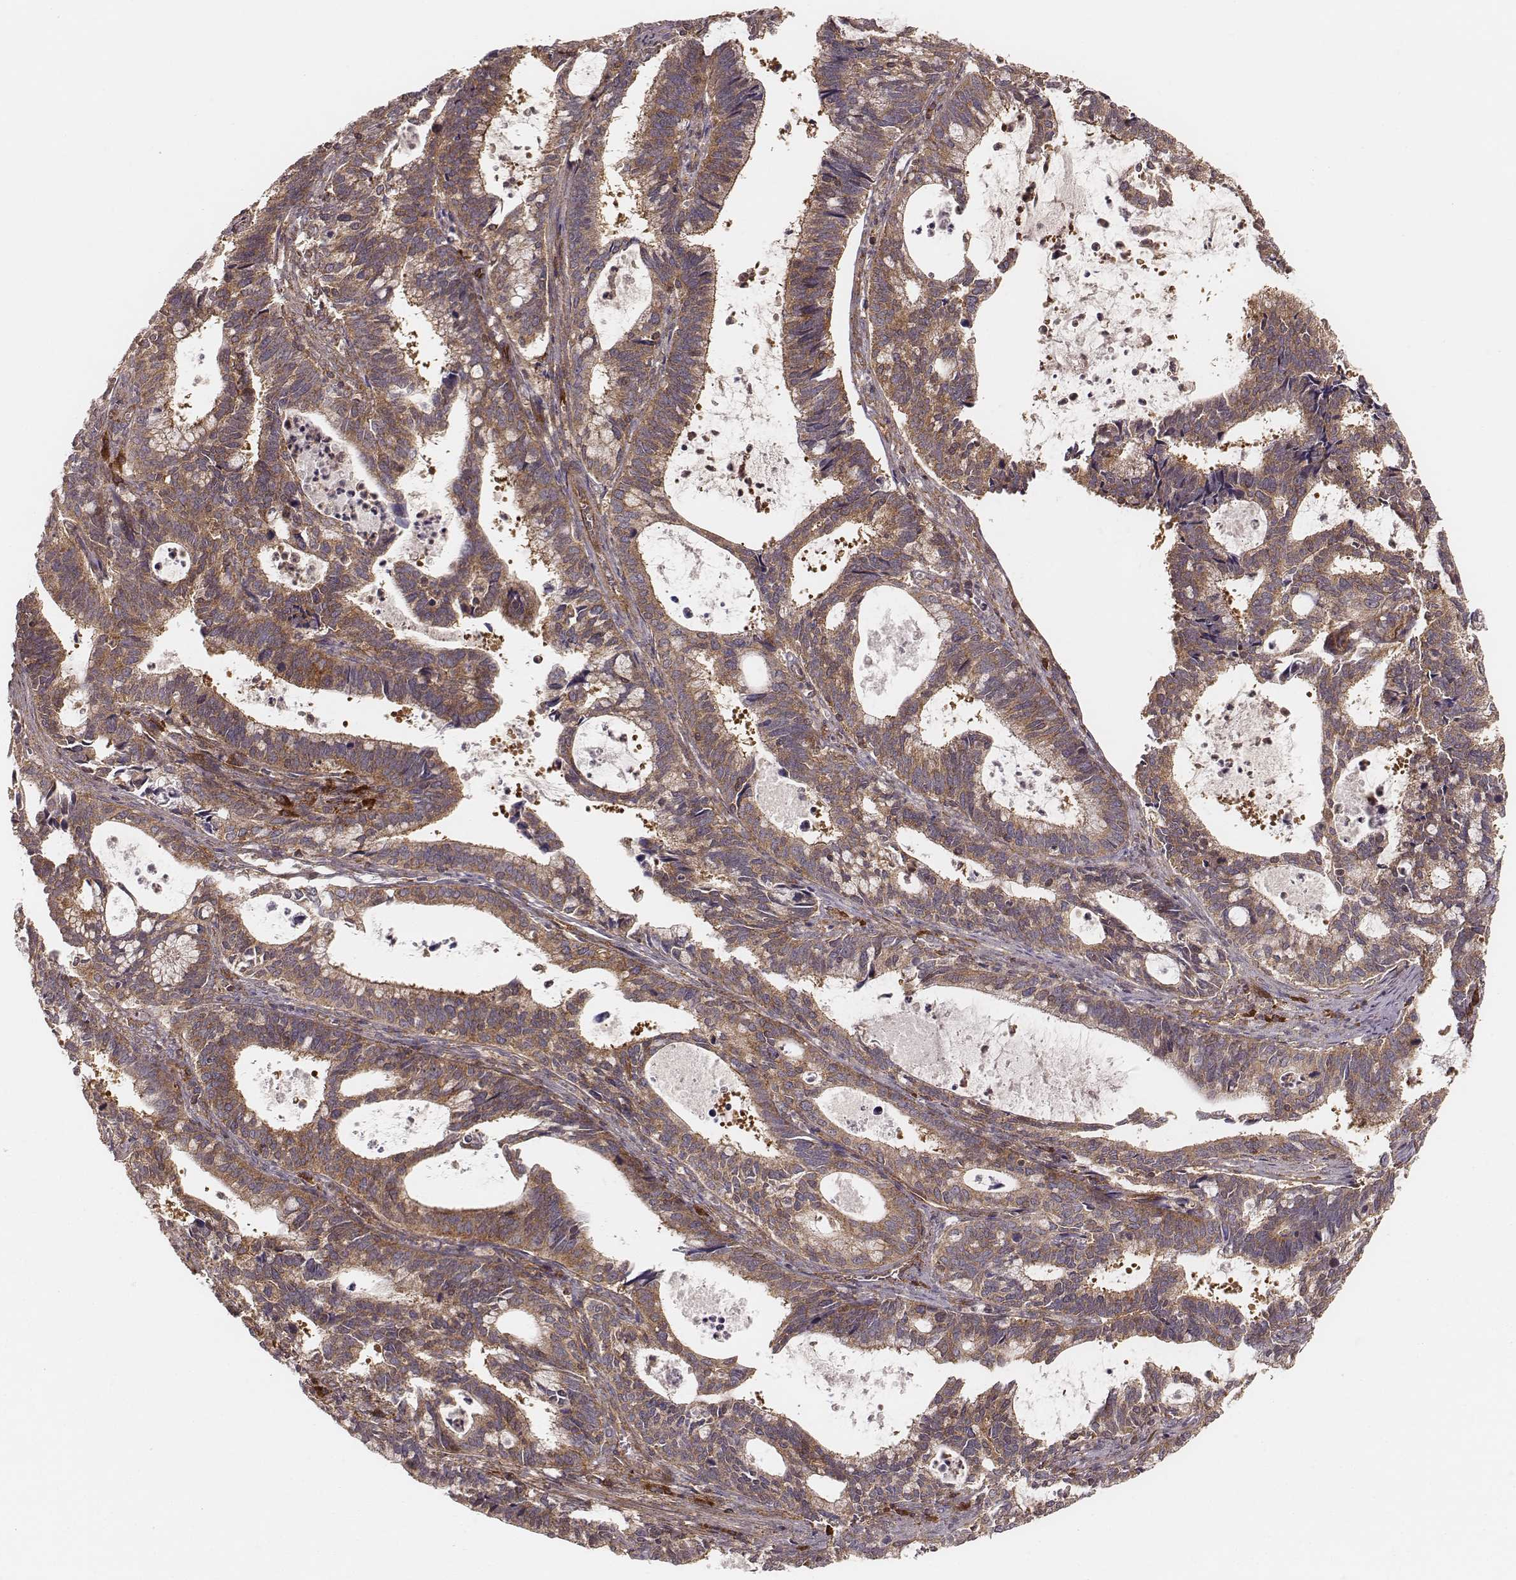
{"staining": {"intensity": "moderate", "quantity": ">75%", "location": "cytoplasmic/membranous"}, "tissue": "cervical cancer", "cell_type": "Tumor cells", "image_type": "cancer", "snomed": [{"axis": "morphology", "description": "Adenocarcinoma, NOS"}, {"axis": "topography", "description": "Cervix"}], "caption": "Brown immunohistochemical staining in cervical cancer (adenocarcinoma) exhibits moderate cytoplasmic/membranous expression in about >75% of tumor cells.", "gene": "CARS1", "patient": {"sex": "female", "age": 42}}